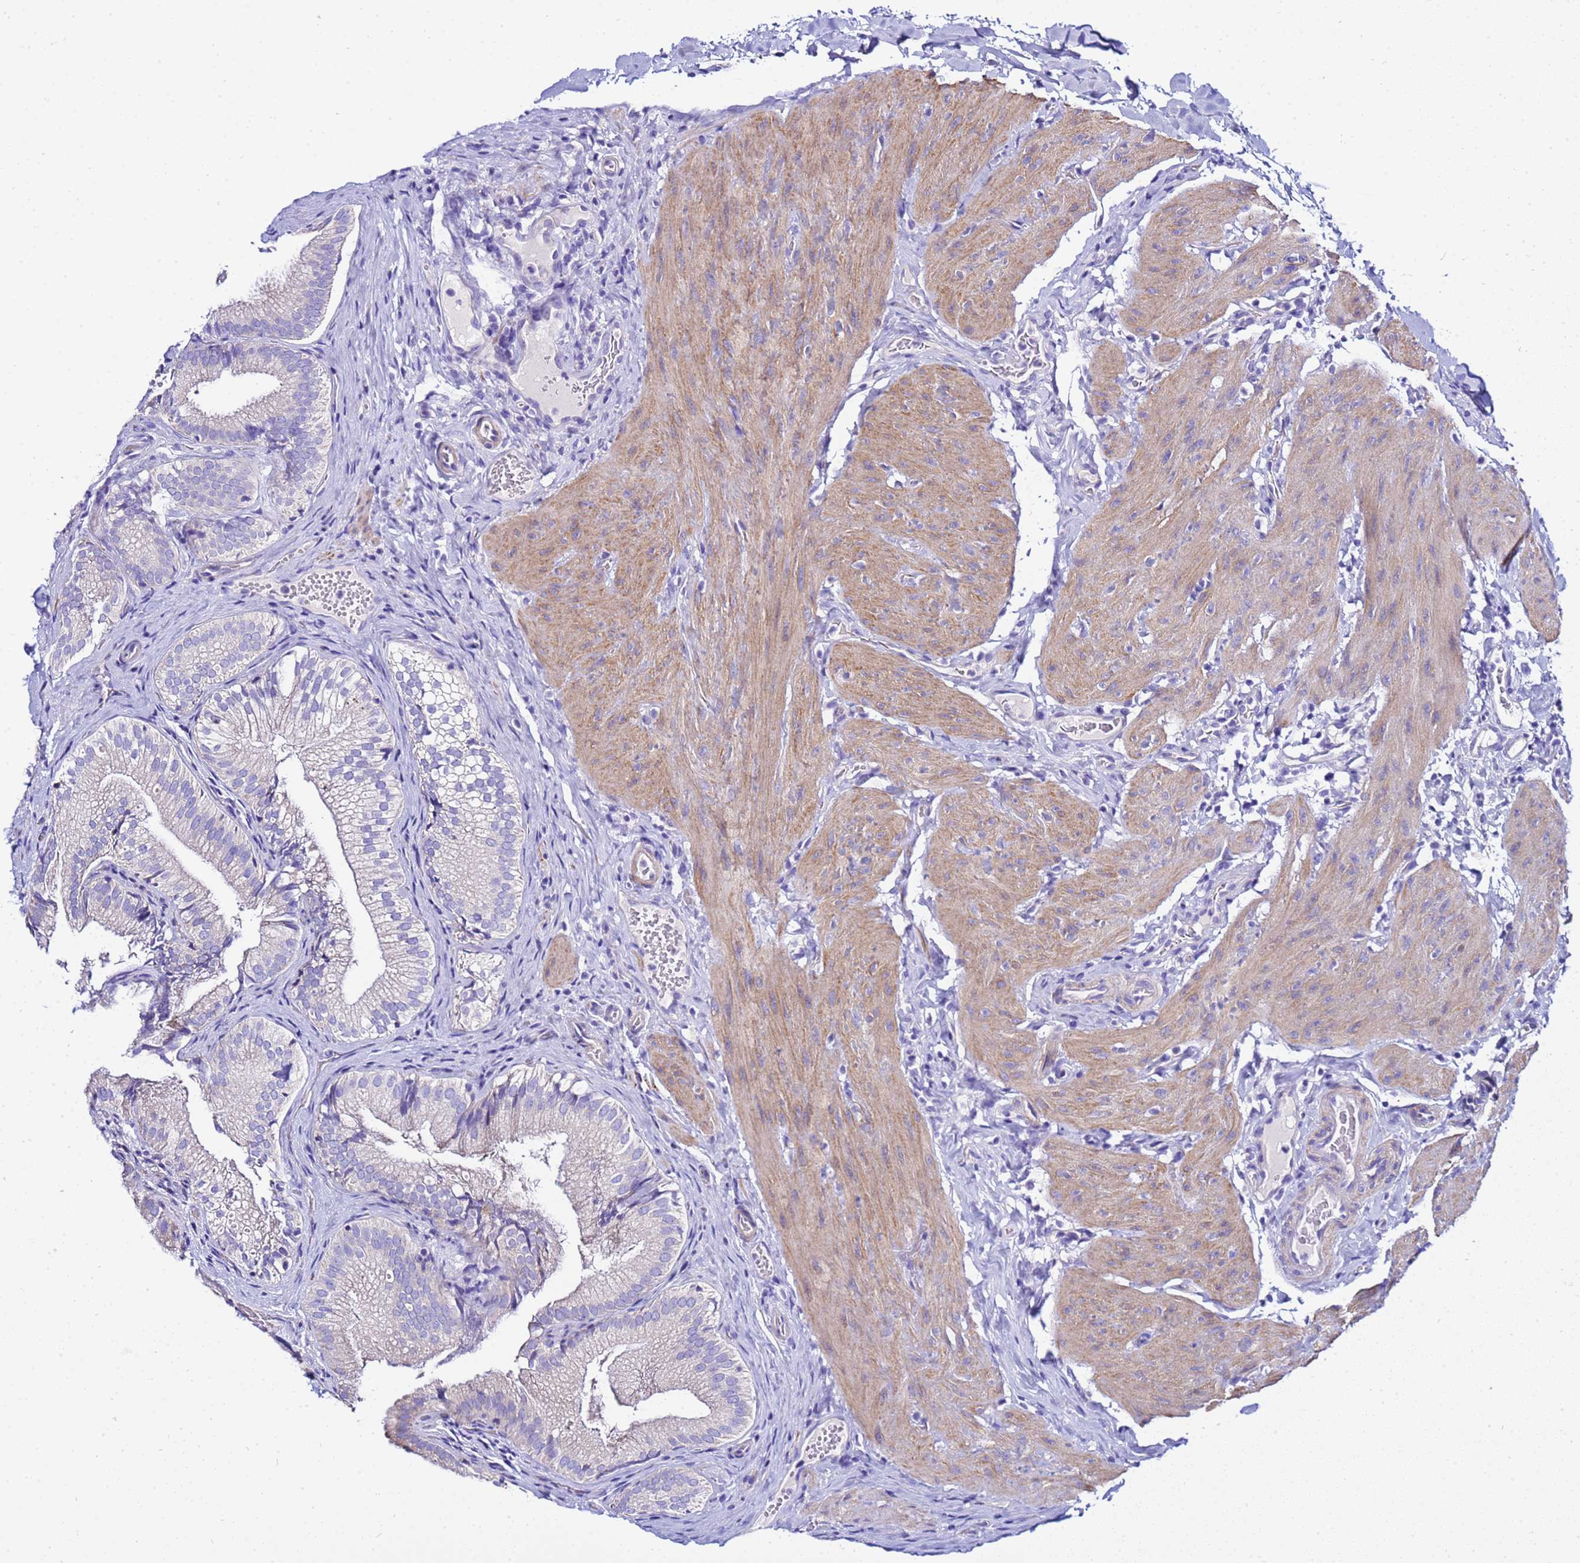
{"staining": {"intensity": "negative", "quantity": "none", "location": "none"}, "tissue": "gallbladder", "cell_type": "Glandular cells", "image_type": "normal", "snomed": [{"axis": "morphology", "description": "Normal tissue, NOS"}, {"axis": "topography", "description": "Gallbladder"}], "caption": "DAB (3,3'-diaminobenzidine) immunohistochemical staining of unremarkable human gallbladder displays no significant staining in glandular cells.", "gene": "USP18", "patient": {"sex": "female", "age": 30}}